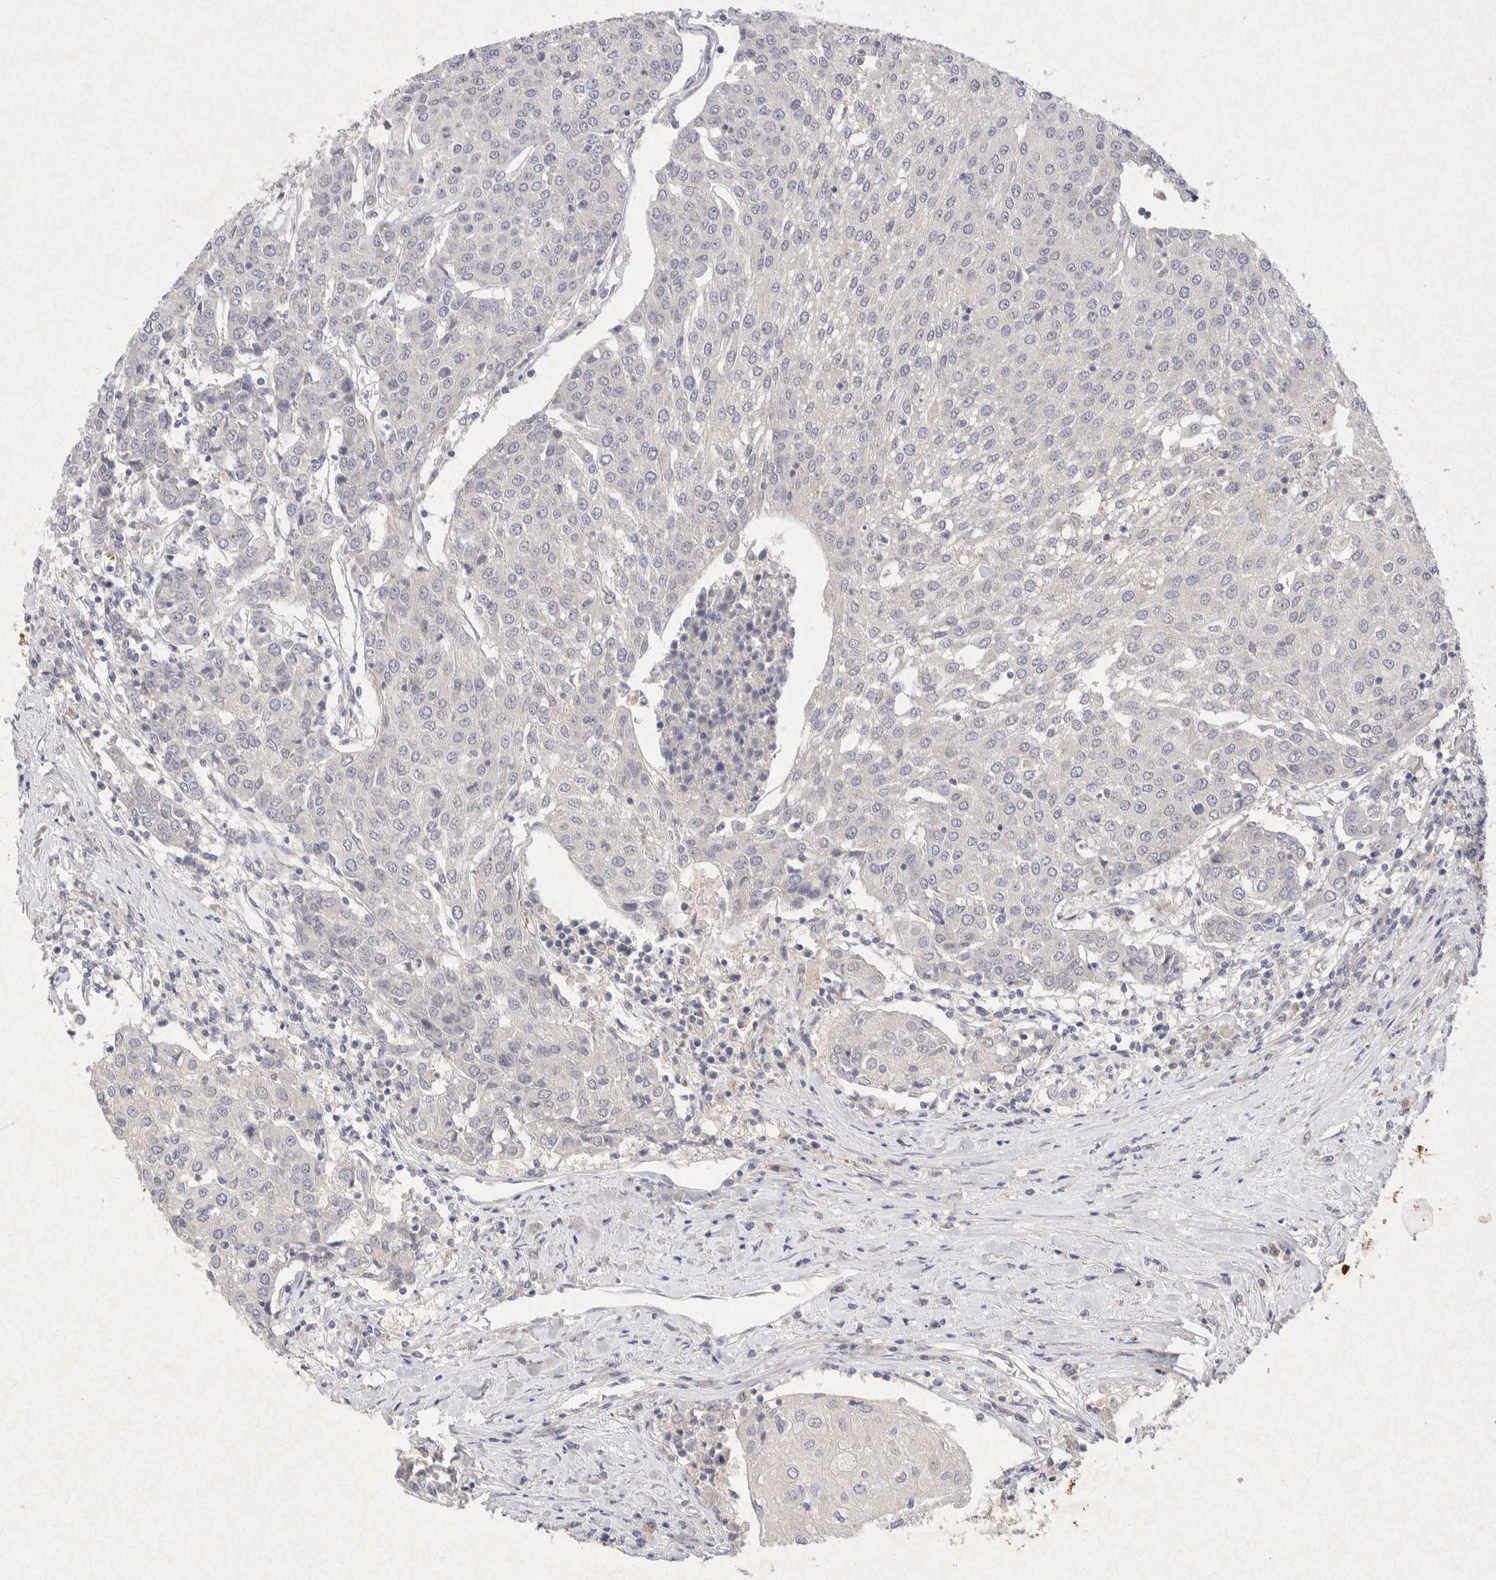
{"staining": {"intensity": "negative", "quantity": "none", "location": "none"}, "tissue": "urothelial cancer", "cell_type": "Tumor cells", "image_type": "cancer", "snomed": [{"axis": "morphology", "description": "Urothelial carcinoma, High grade"}, {"axis": "topography", "description": "Urinary bladder"}], "caption": "The immunohistochemistry photomicrograph has no significant staining in tumor cells of high-grade urothelial carcinoma tissue.", "gene": "GNAI1", "patient": {"sex": "female", "age": 85}}